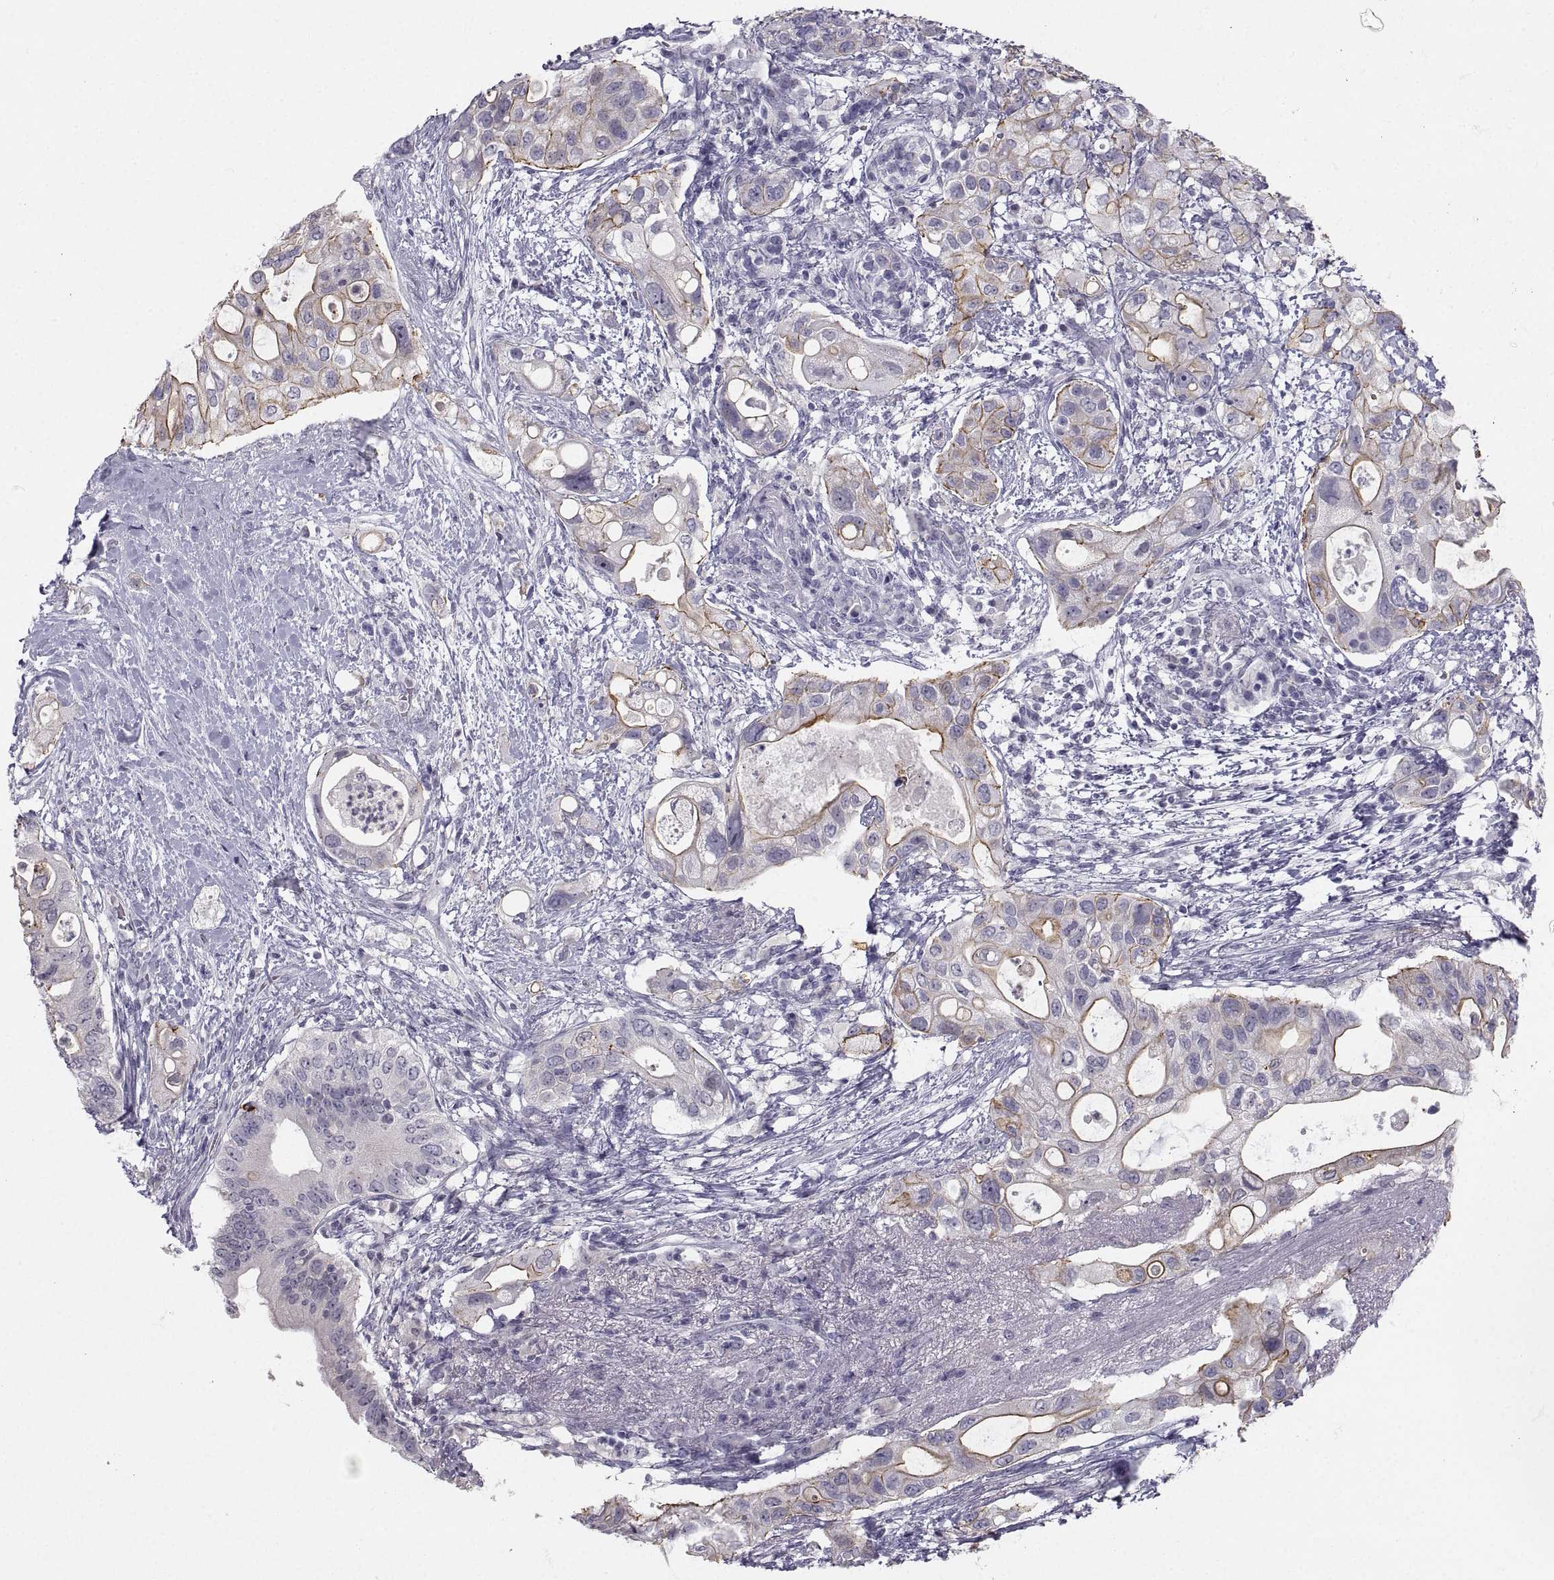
{"staining": {"intensity": "moderate", "quantity": "<25%", "location": "cytoplasmic/membranous"}, "tissue": "pancreatic cancer", "cell_type": "Tumor cells", "image_type": "cancer", "snomed": [{"axis": "morphology", "description": "Adenocarcinoma, NOS"}, {"axis": "topography", "description": "Pancreas"}], "caption": "Immunohistochemistry histopathology image of neoplastic tissue: human adenocarcinoma (pancreatic) stained using immunohistochemistry reveals low levels of moderate protein expression localized specifically in the cytoplasmic/membranous of tumor cells, appearing as a cytoplasmic/membranous brown color.", "gene": "ZNF185", "patient": {"sex": "female", "age": 72}}